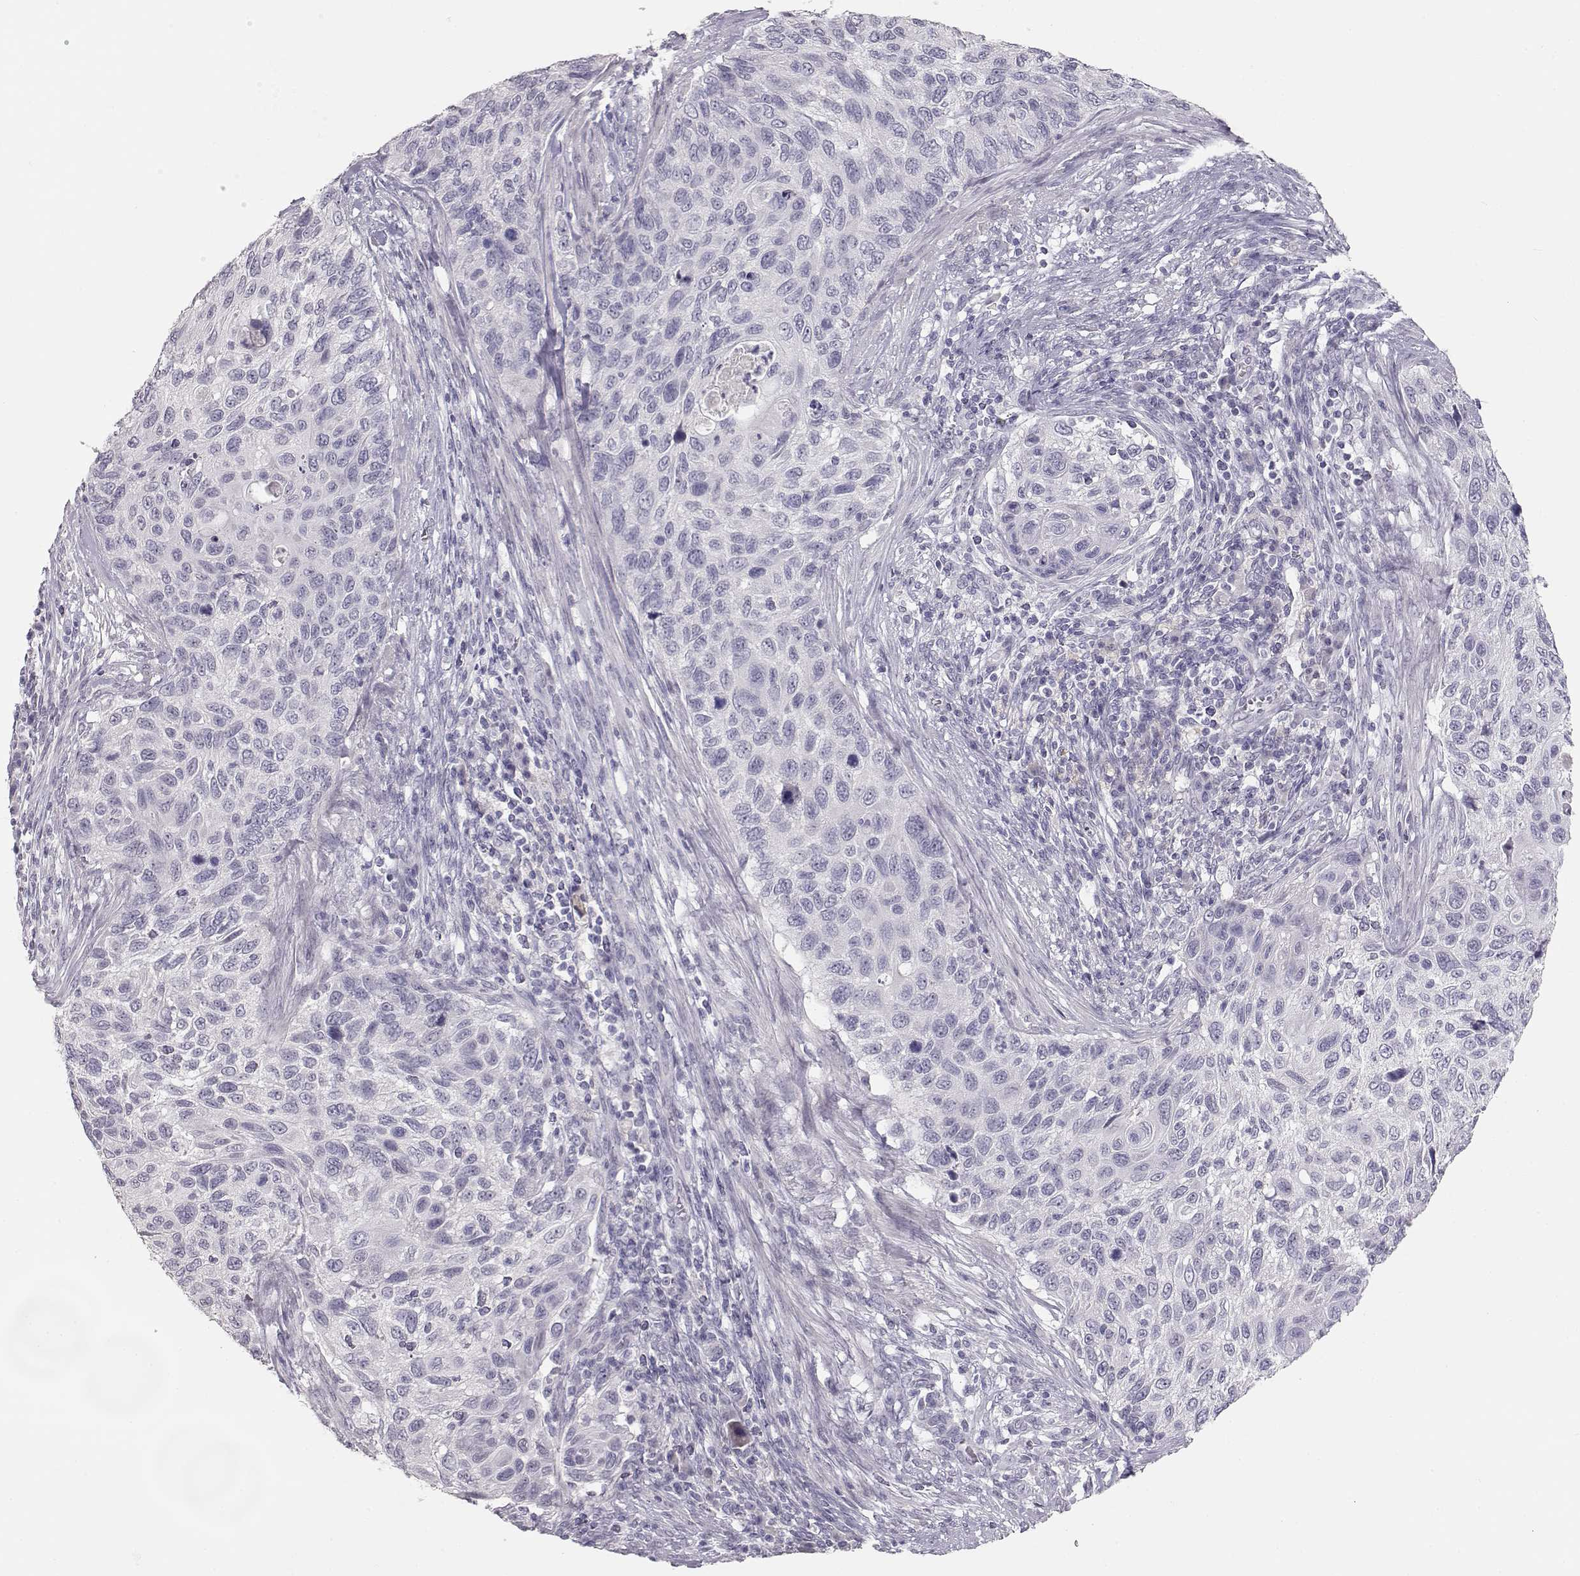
{"staining": {"intensity": "negative", "quantity": "none", "location": "none"}, "tissue": "cervical cancer", "cell_type": "Tumor cells", "image_type": "cancer", "snomed": [{"axis": "morphology", "description": "Squamous cell carcinoma, NOS"}, {"axis": "topography", "description": "Cervix"}], "caption": "Tumor cells show no significant staining in cervical cancer (squamous cell carcinoma).", "gene": "TKTL1", "patient": {"sex": "female", "age": 70}}